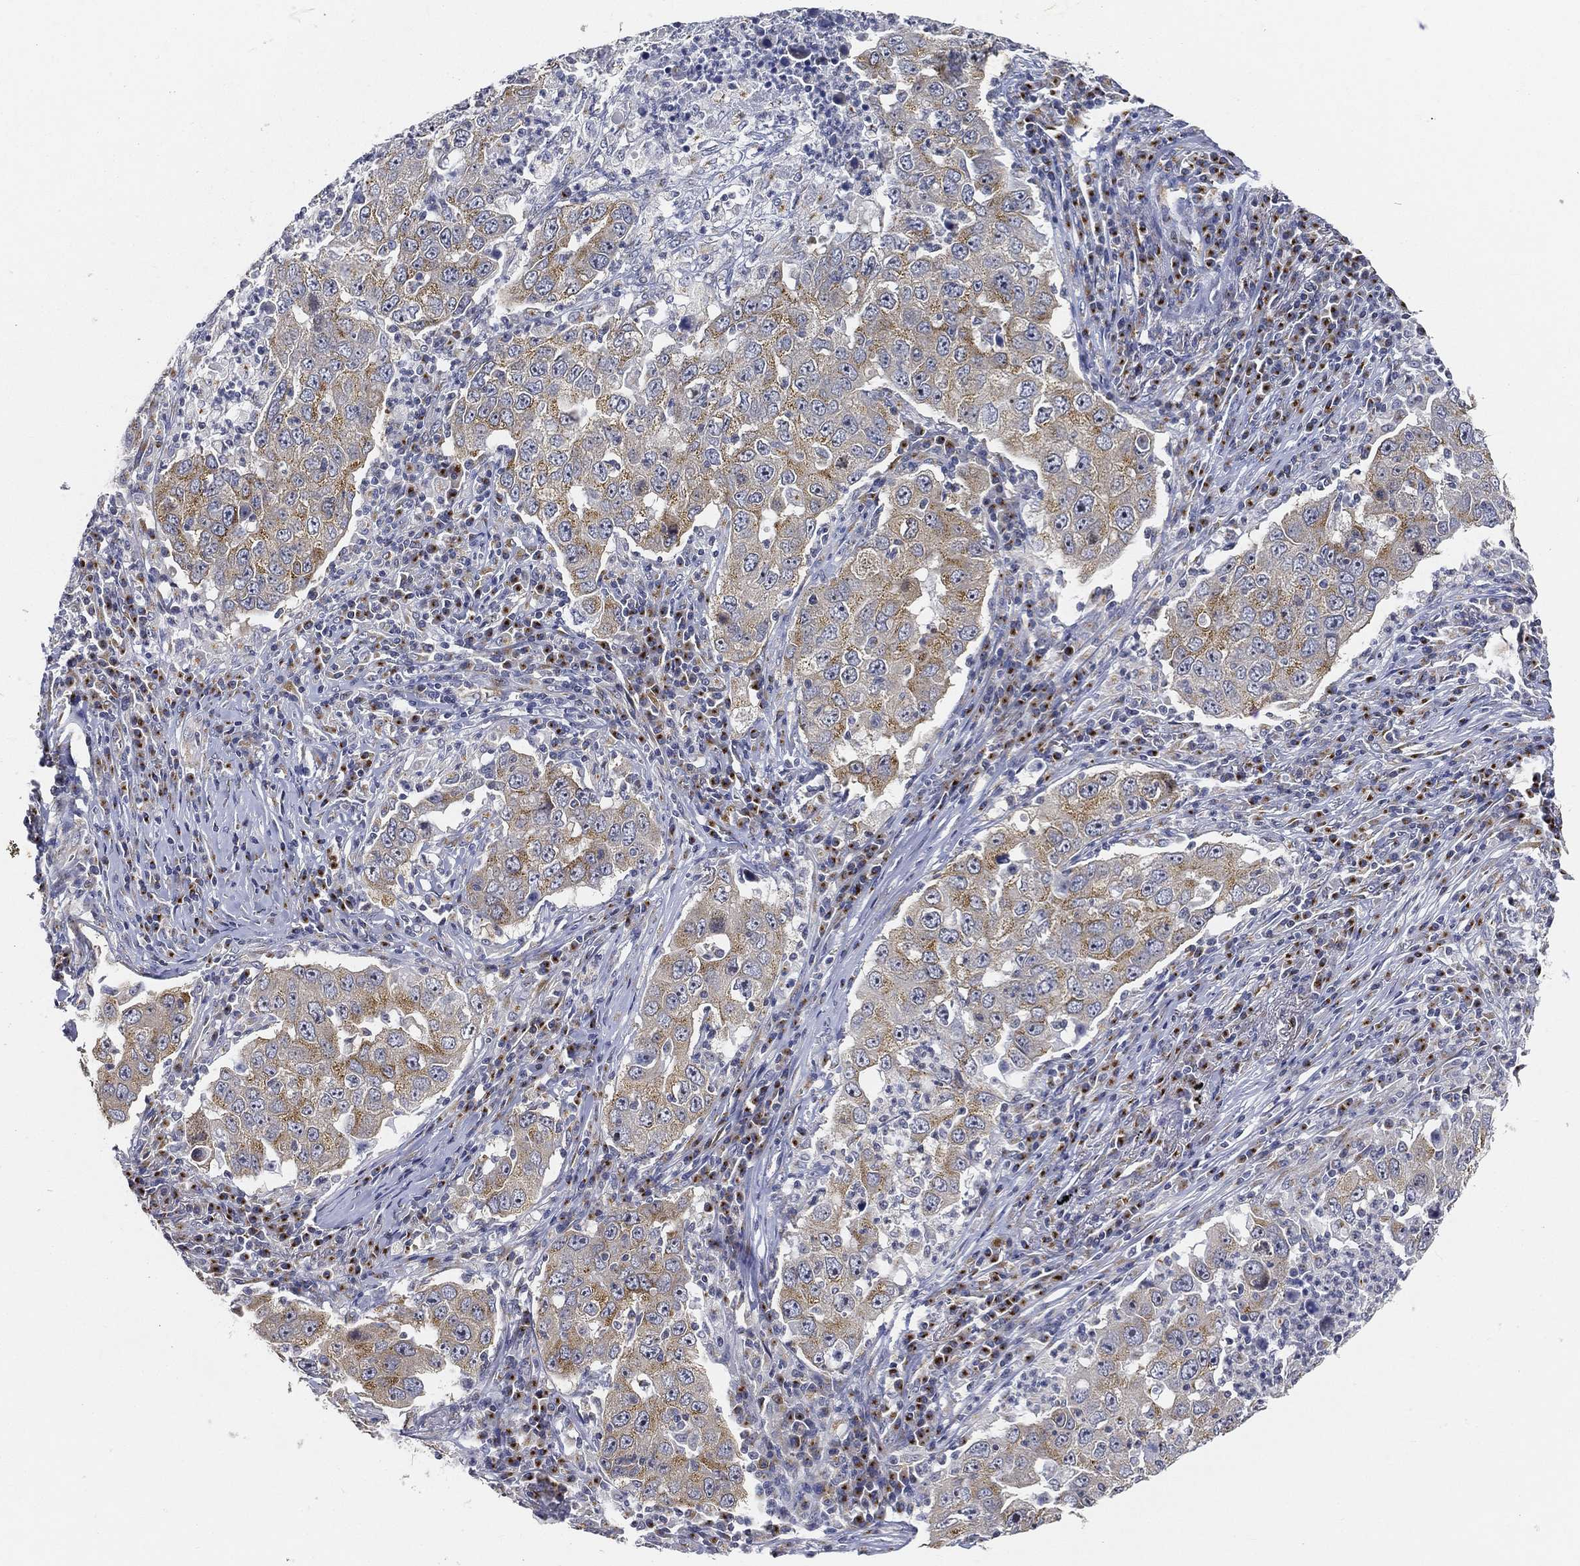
{"staining": {"intensity": "moderate", "quantity": "25%-75%", "location": "cytoplasmic/membranous"}, "tissue": "lung cancer", "cell_type": "Tumor cells", "image_type": "cancer", "snomed": [{"axis": "morphology", "description": "Adenocarcinoma, NOS"}, {"axis": "topography", "description": "Lung"}], "caption": "A brown stain shows moderate cytoplasmic/membranous positivity of a protein in human adenocarcinoma (lung) tumor cells.", "gene": "TICAM1", "patient": {"sex": "male", "age": 73}}